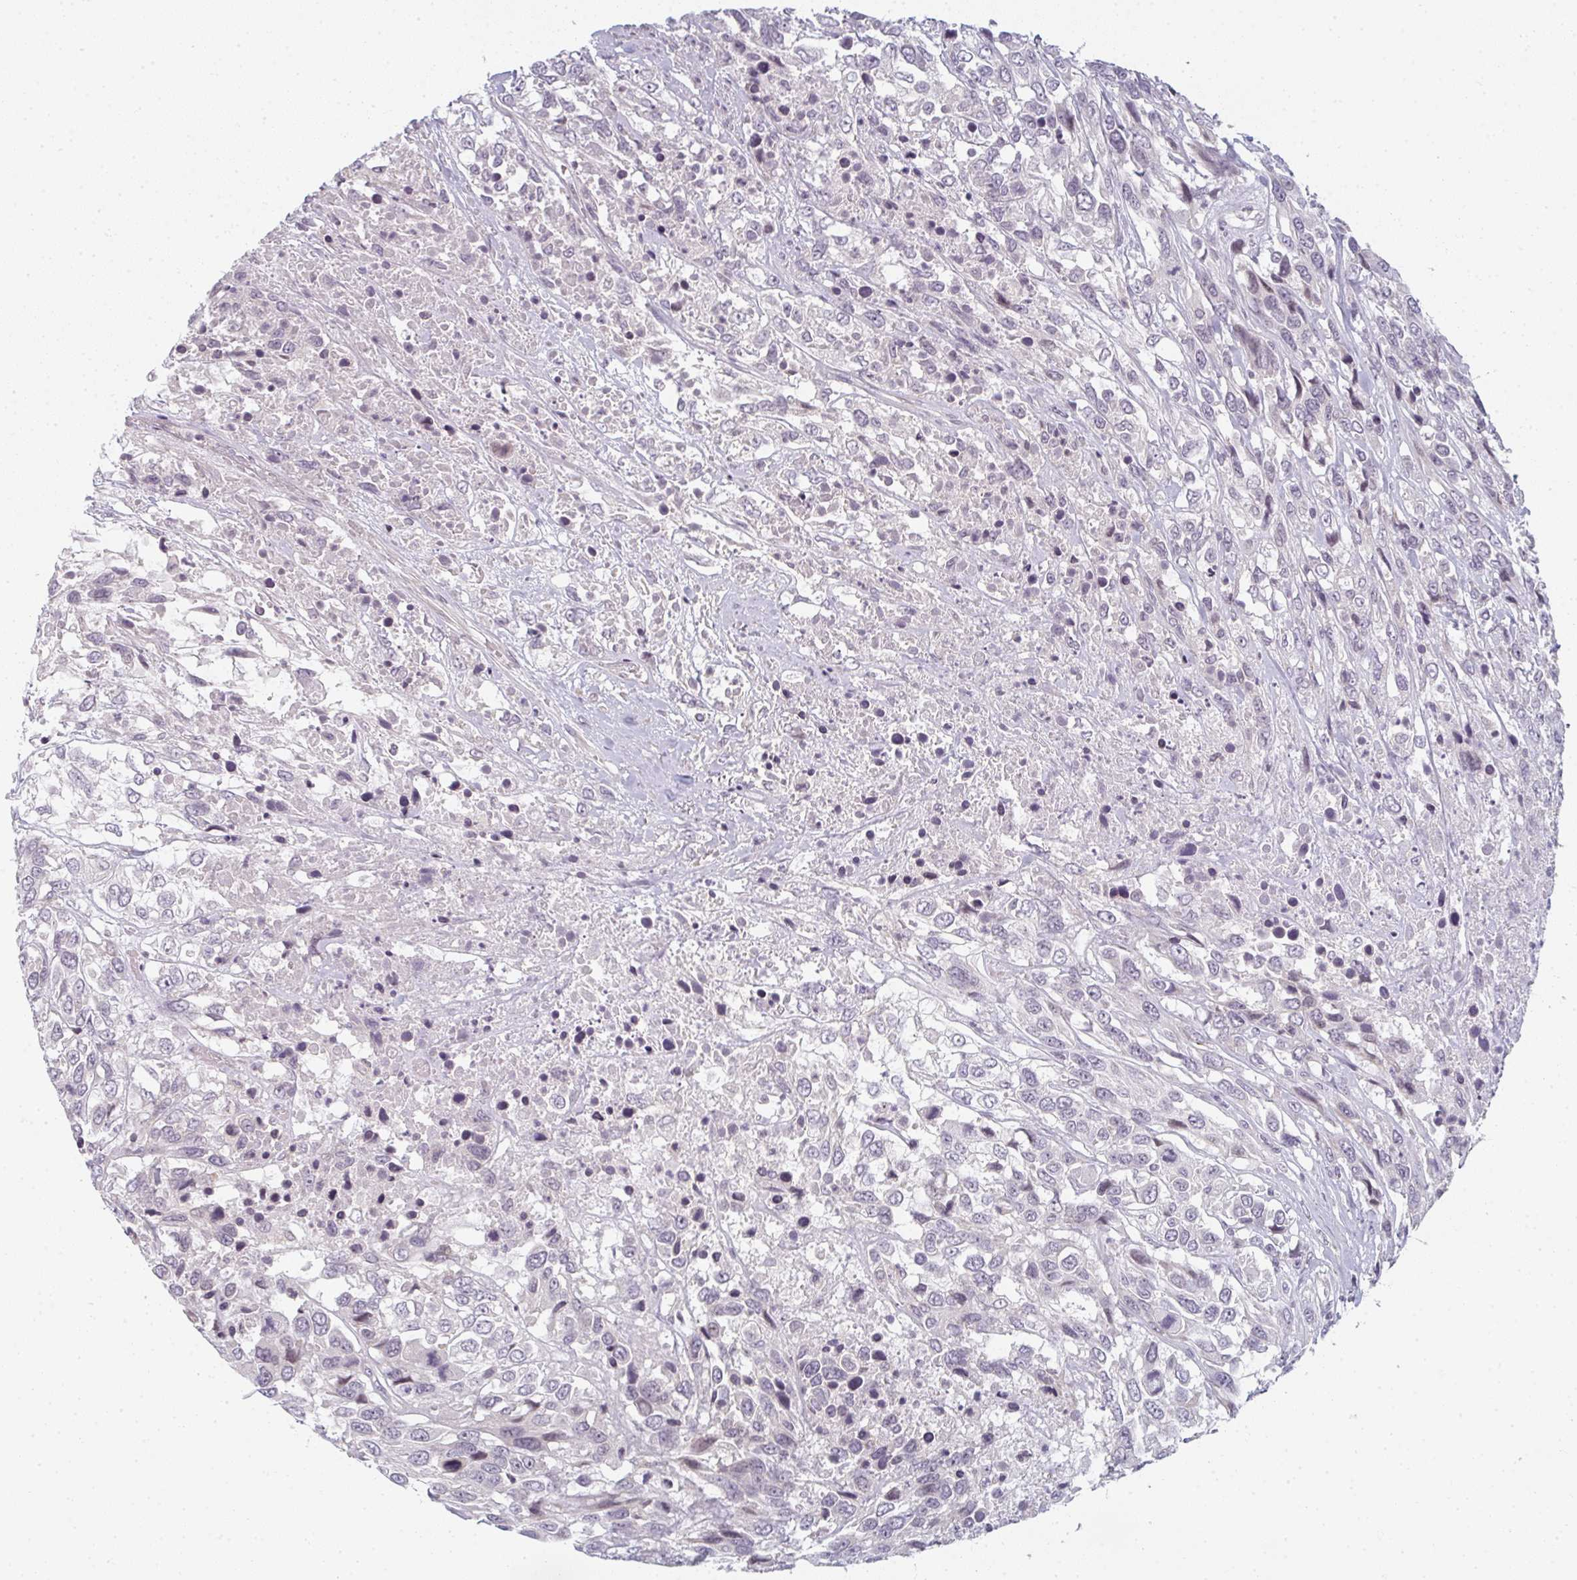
{"staining": {"intensity": "weak", "quantity": "<25%", "location": "nuclear"}, "tissue": "urothelial cancer", "cell_type": "Tumor cells", "image_type": "cancer", "snomed": [{"axis": "morphology", "description": "Urothelial carcinoma, High grade"}, {"axis": "topography", "description": "Urinary bladder"}], "caption": "Immunohistochemical staining of urothelial cancer demonstrates no significant positivity in tumor cells. Brightfield microscopy of immunohistochemistry stained with DAB (brown) and hematoxylin (blue), captured at high magnification.", "gene": "RBBP6", "patient": {"sex": "female", "age": 70}}